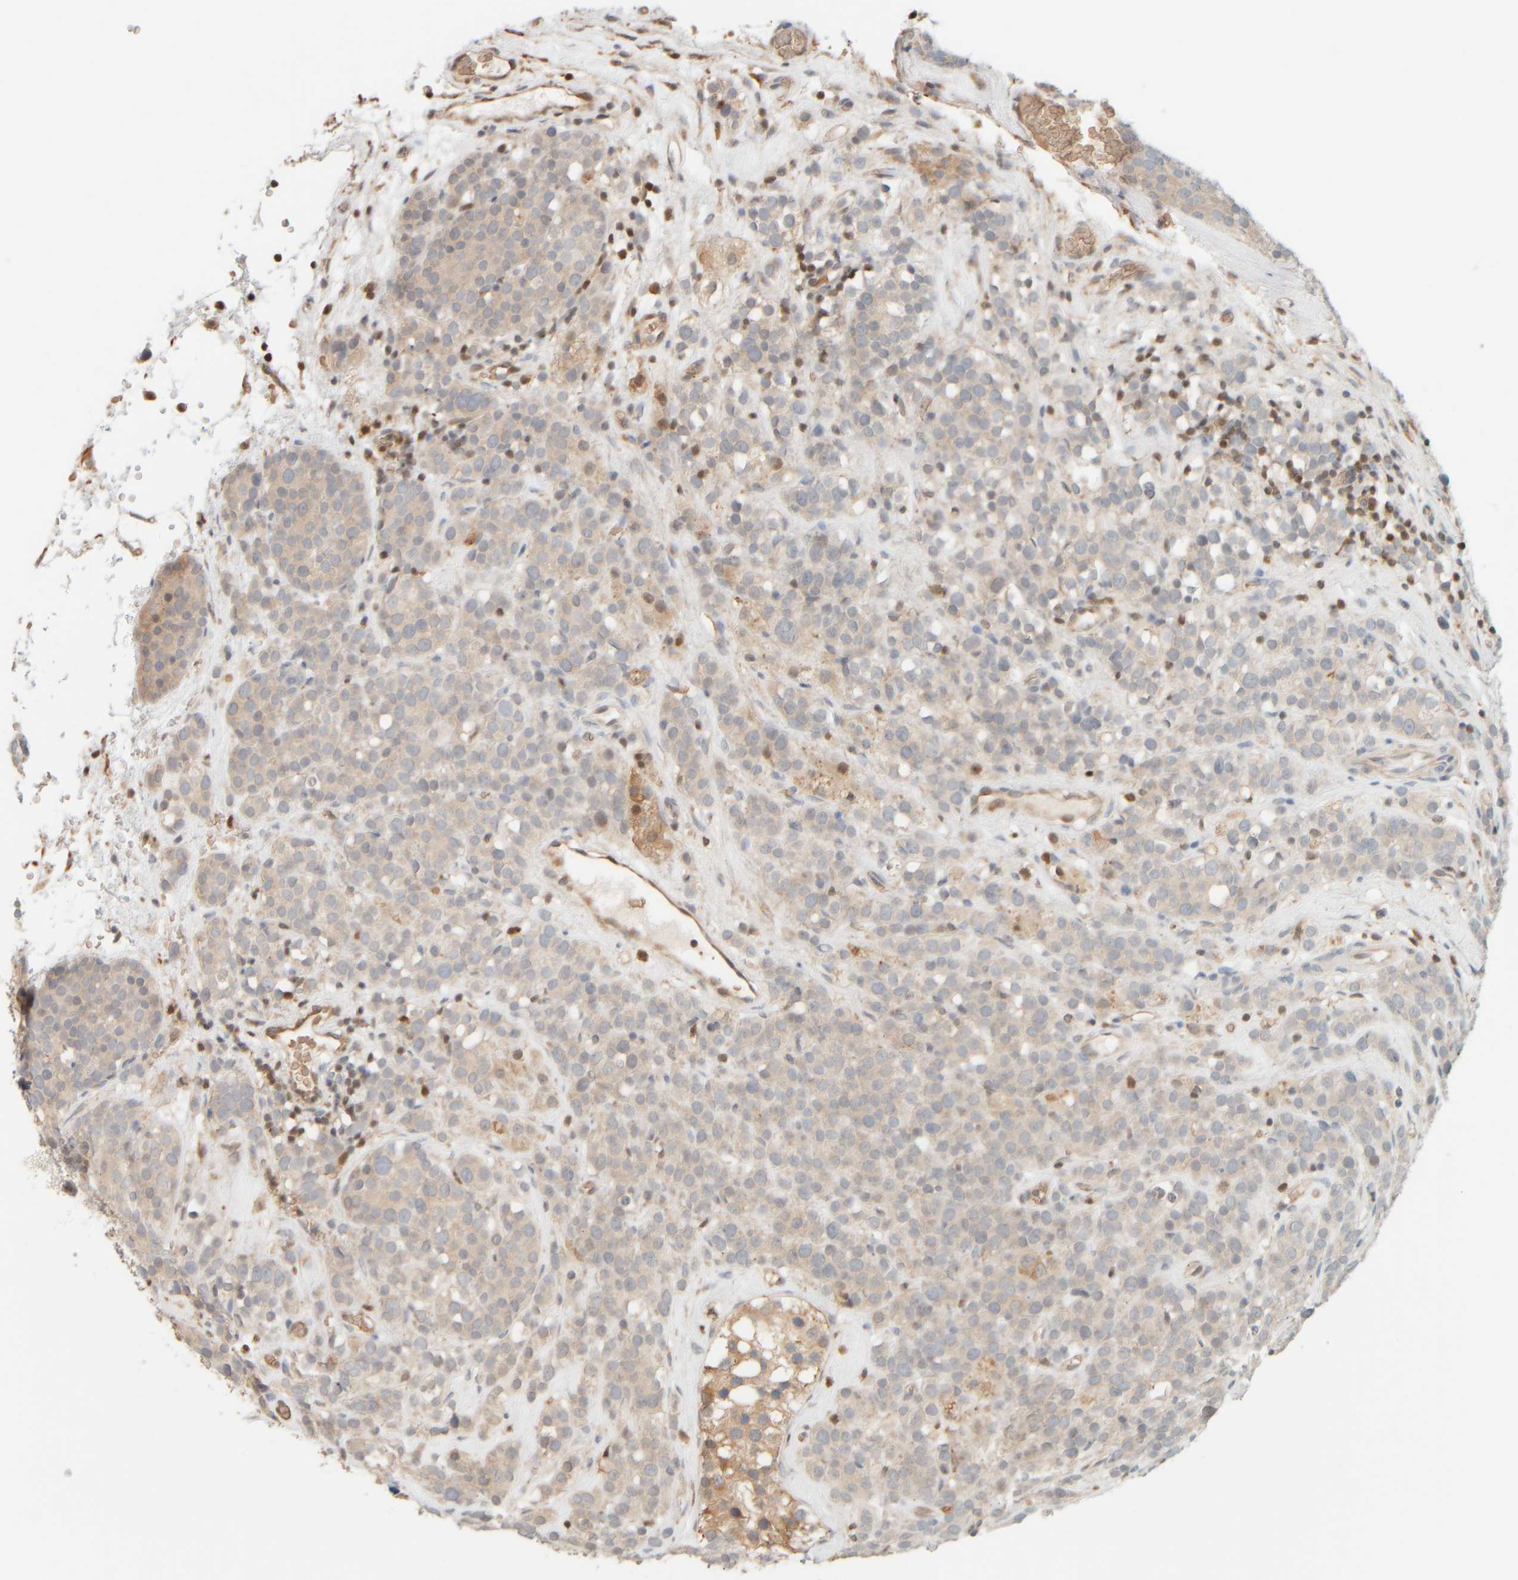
{"staining": {"intensity": "weak", "quantity": "25%-75%", "location": "cytoplasmic/membranous"}, "tissue": "testis cancer", "cell_type": "Tumor cells", "image_type": "cancer", "snomed": [{"axis": "morphology", "description": "Seminoma, NOS"}, {"axis": "topography", "description": "Testis"}], "caption": "Immunohistochemistry (IHC) photomicrograph of neoplastic tissue: seminoma (testis) stained using immunohistochemistry demonstrates low levels of weak protein expression localized specifically in the cytoplasmic/membranous of tumor cells, appearing as a cytoplasmic/membranous brown color.", "gene": "PTGES3L-AARSD1", "patient": {"sex": "male", "age": 71}}